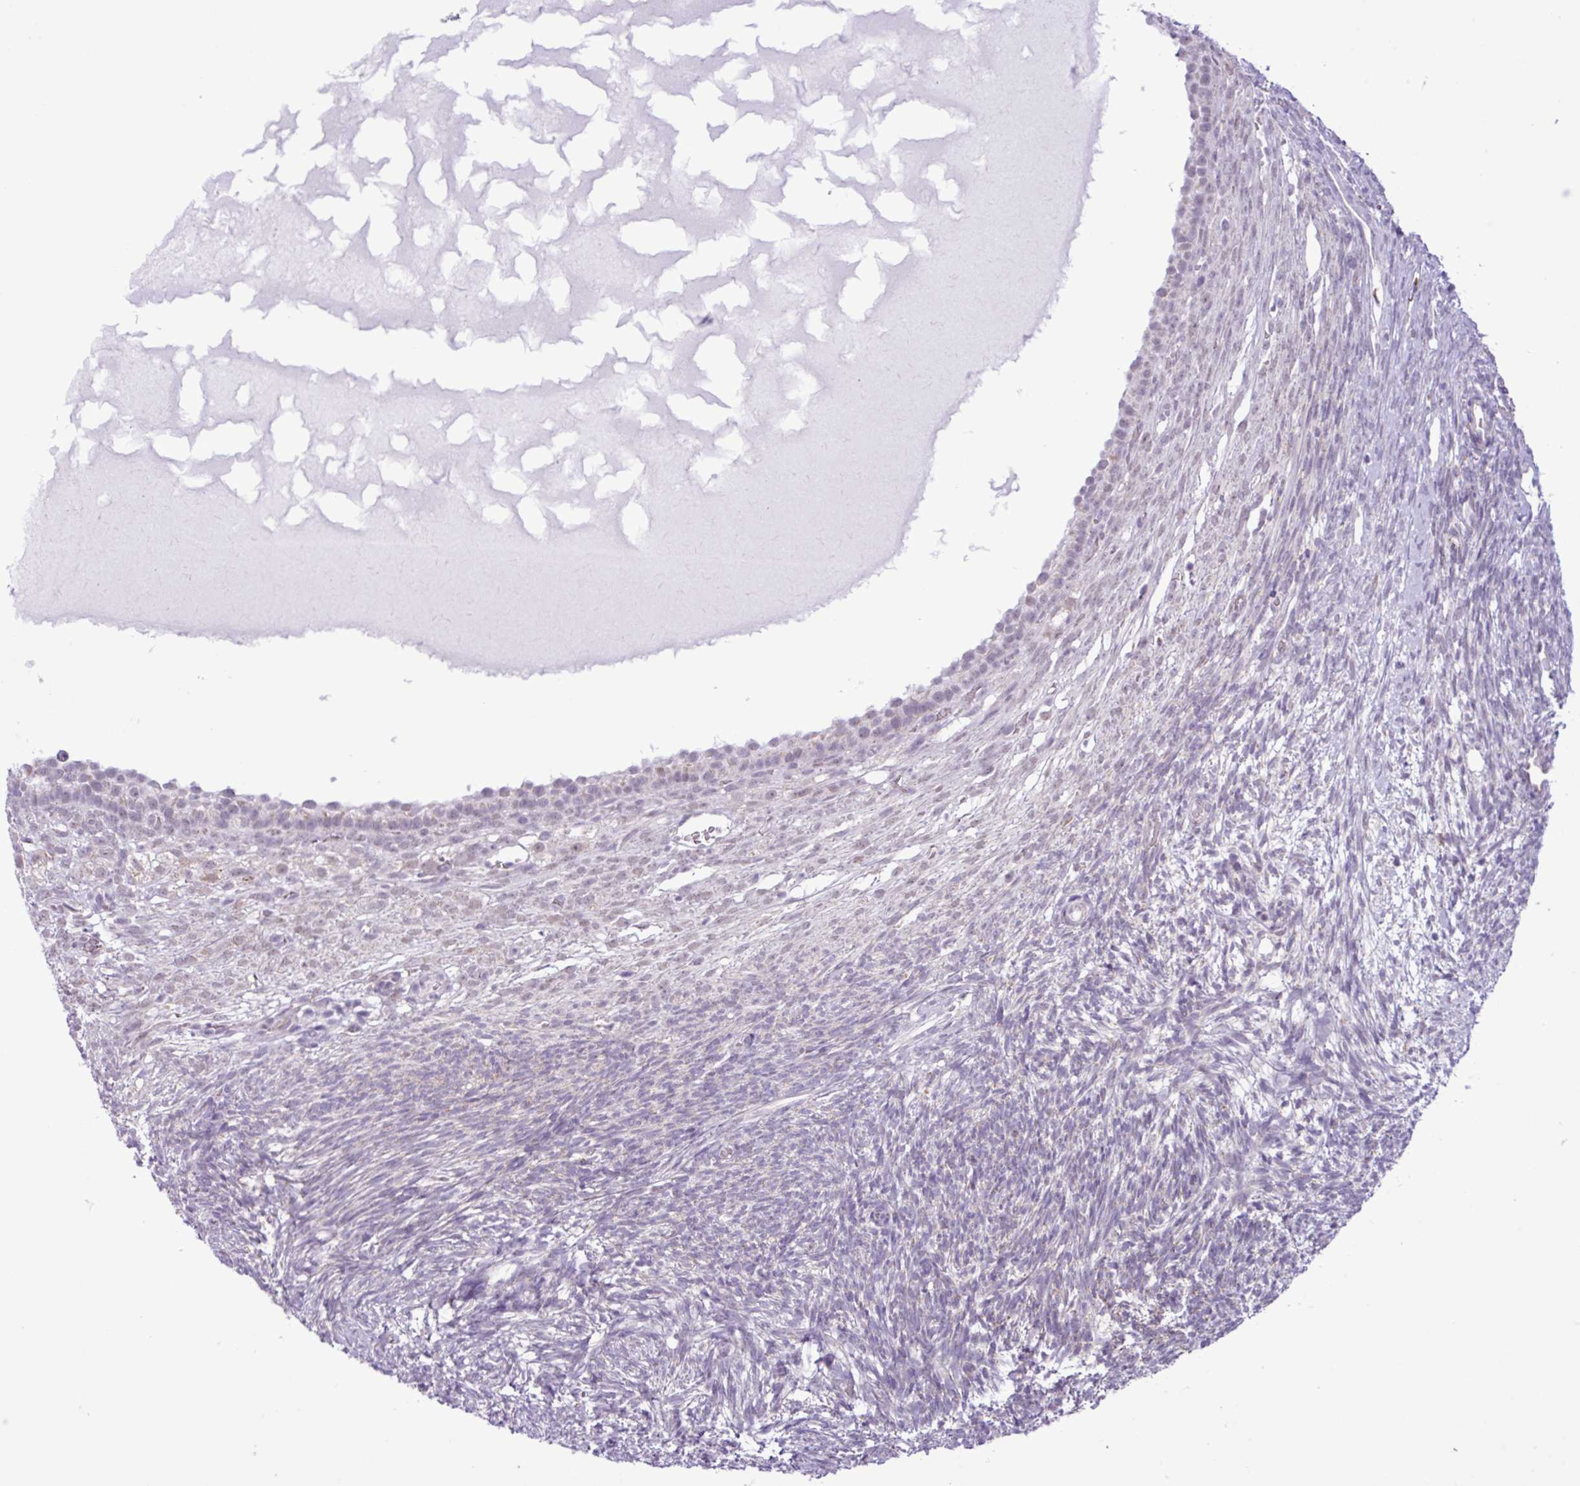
{"staining": {"intensity": "negative", "quantity": "none", "location": "none"}, "tissue": "ovary", "cell_type": "Ovarian stroma cells", "image_type": "normal", "snomed": [{"axis": "morphology", "description": "Normal tissue, NOS"}, {"axis": "topography", "description": "Ovary"}], "caption": "This micrograph is of unremarkable ovary stained with immunohistochemistry (IHC) to label a protein in brown with the nuclei are counter-stained blue. There is no positivity in ovarian stroma cells.", "gene": "SGPP1", "patient": {"sex": "female", "age": 39}}